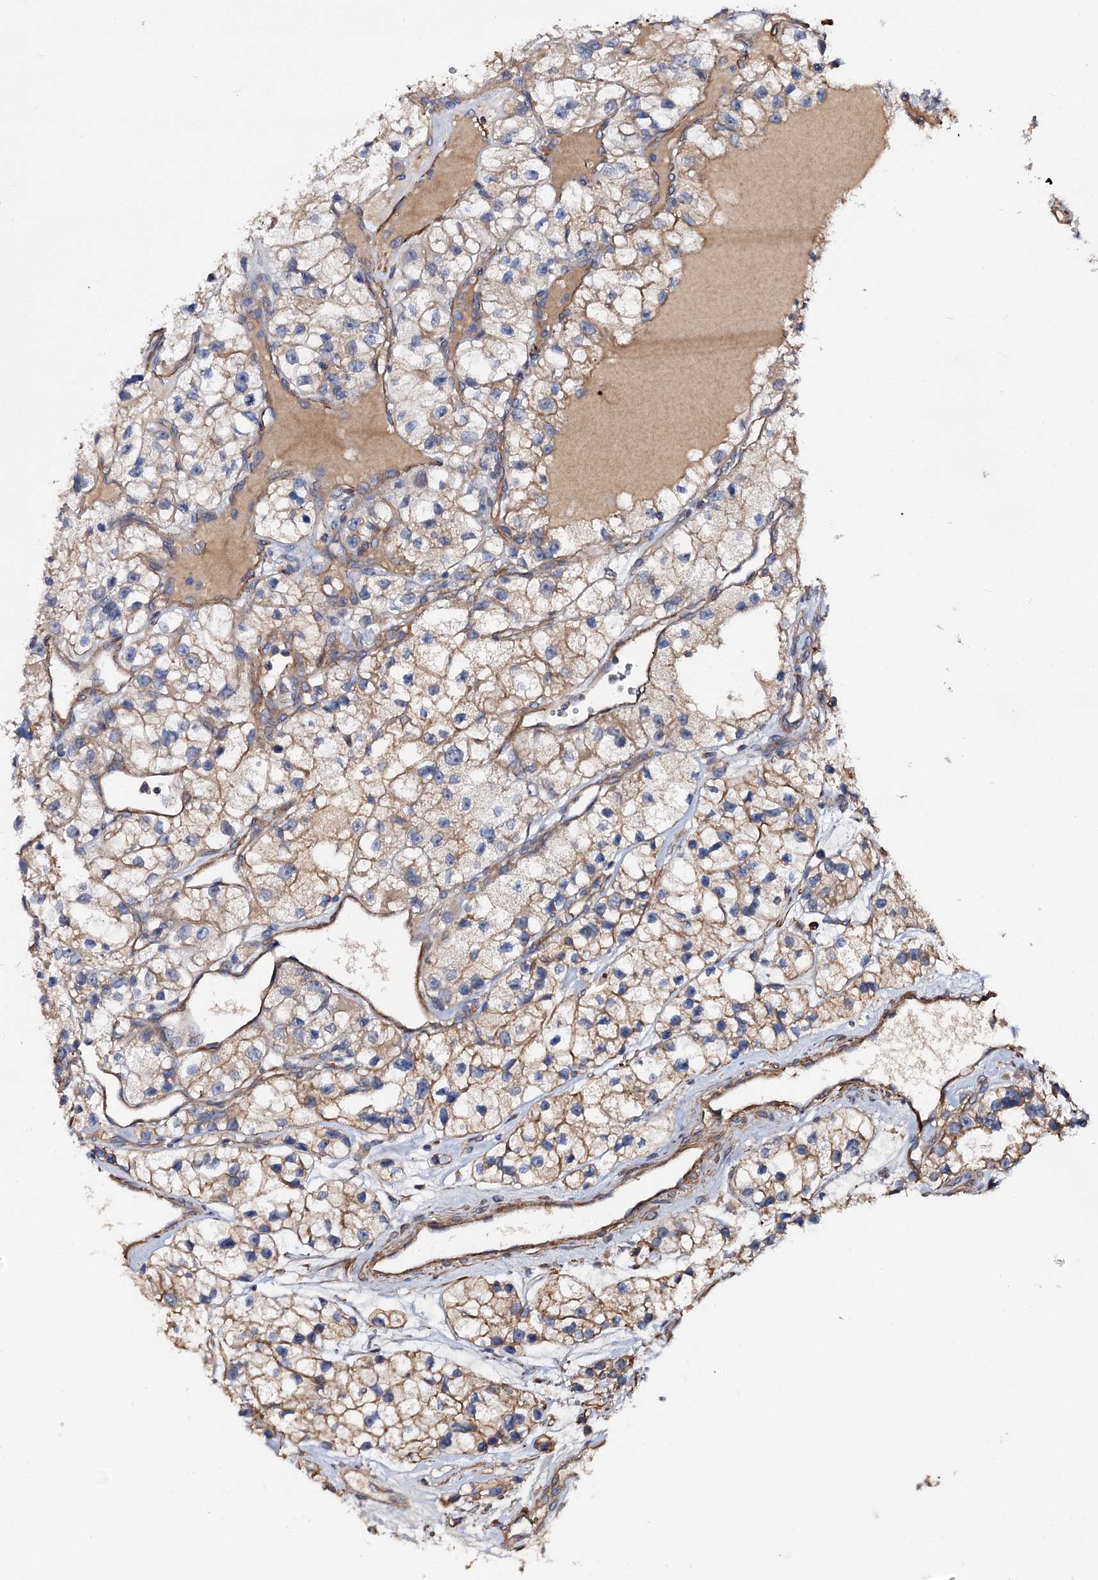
{"staining": {"intensity": "weak", "quantity": ">75%", "location": "cytoplasmic/membranous"}, "tissue": "renal cancer", "cell_type": "Tumor cells", "image_type": "cancer", "snomed": [{"axis": "morphology", "description": "Adenocarcinoma, NOS"}, {"axis": "topography", "description": "Kidney"}], "caption": "A micrograph of human renal adenocarcinoma stained for a protein displays weak cytoplasmic/membranous brown staining in tumor cells.", "gene": "ISM2", "patient": {"sex": "female", "age": 57}}